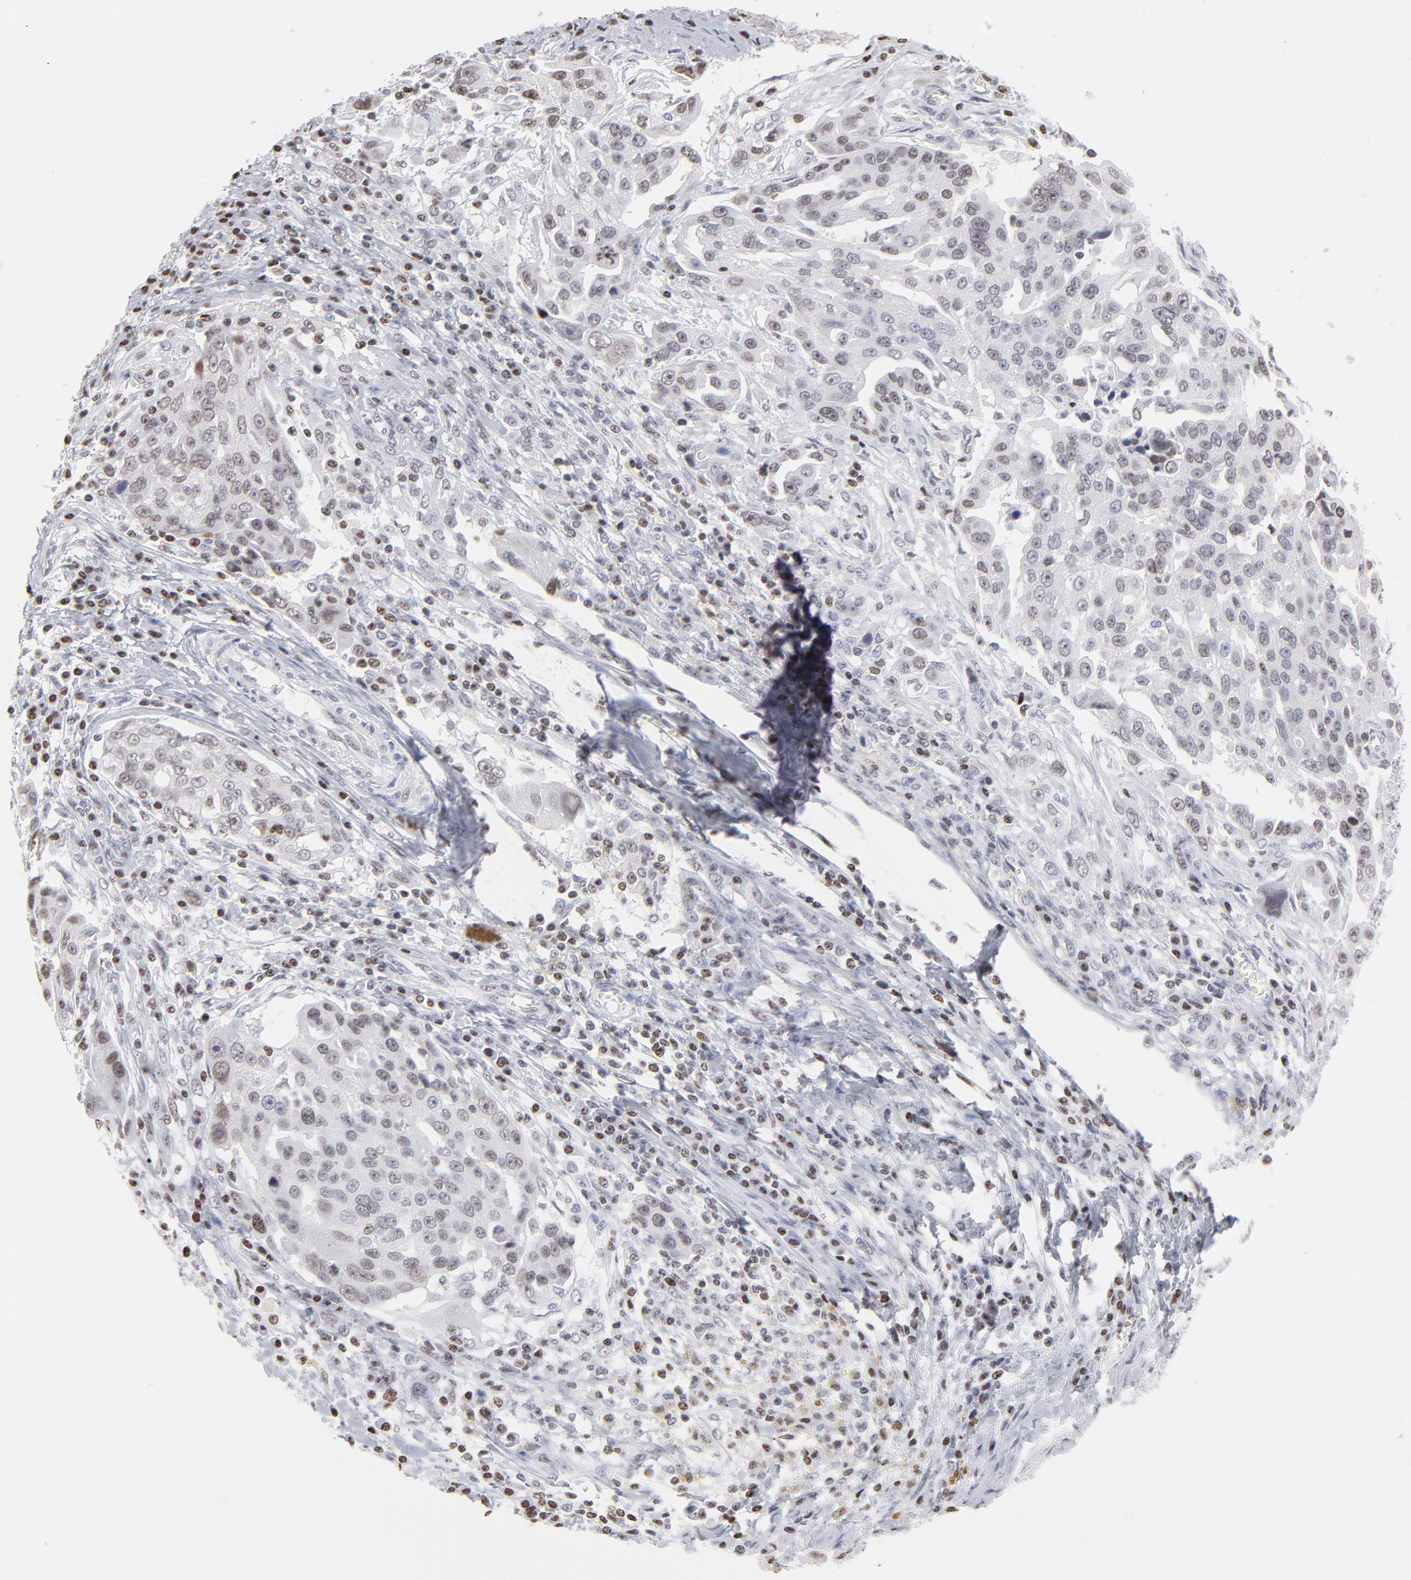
{"staining": {"intensity": "weak", "quantity": "<25%", "location": "nuclear"}, "tissue": "ovarian cancer", "cell_type": "Tumor cells", "image_type": "cancer", "snomed": [{"axis": "morphology", "description": "Carcinoma, endometroid"}, {"axis": "topography", "description": "Ovary"}], "caption": "This is an IHC micrograph of human ovarian cancer (endometroid carcinoma). There is no expression in tumor cells.", "gene": "PARP1", "patient": {"sex": "female", "age": 75}}